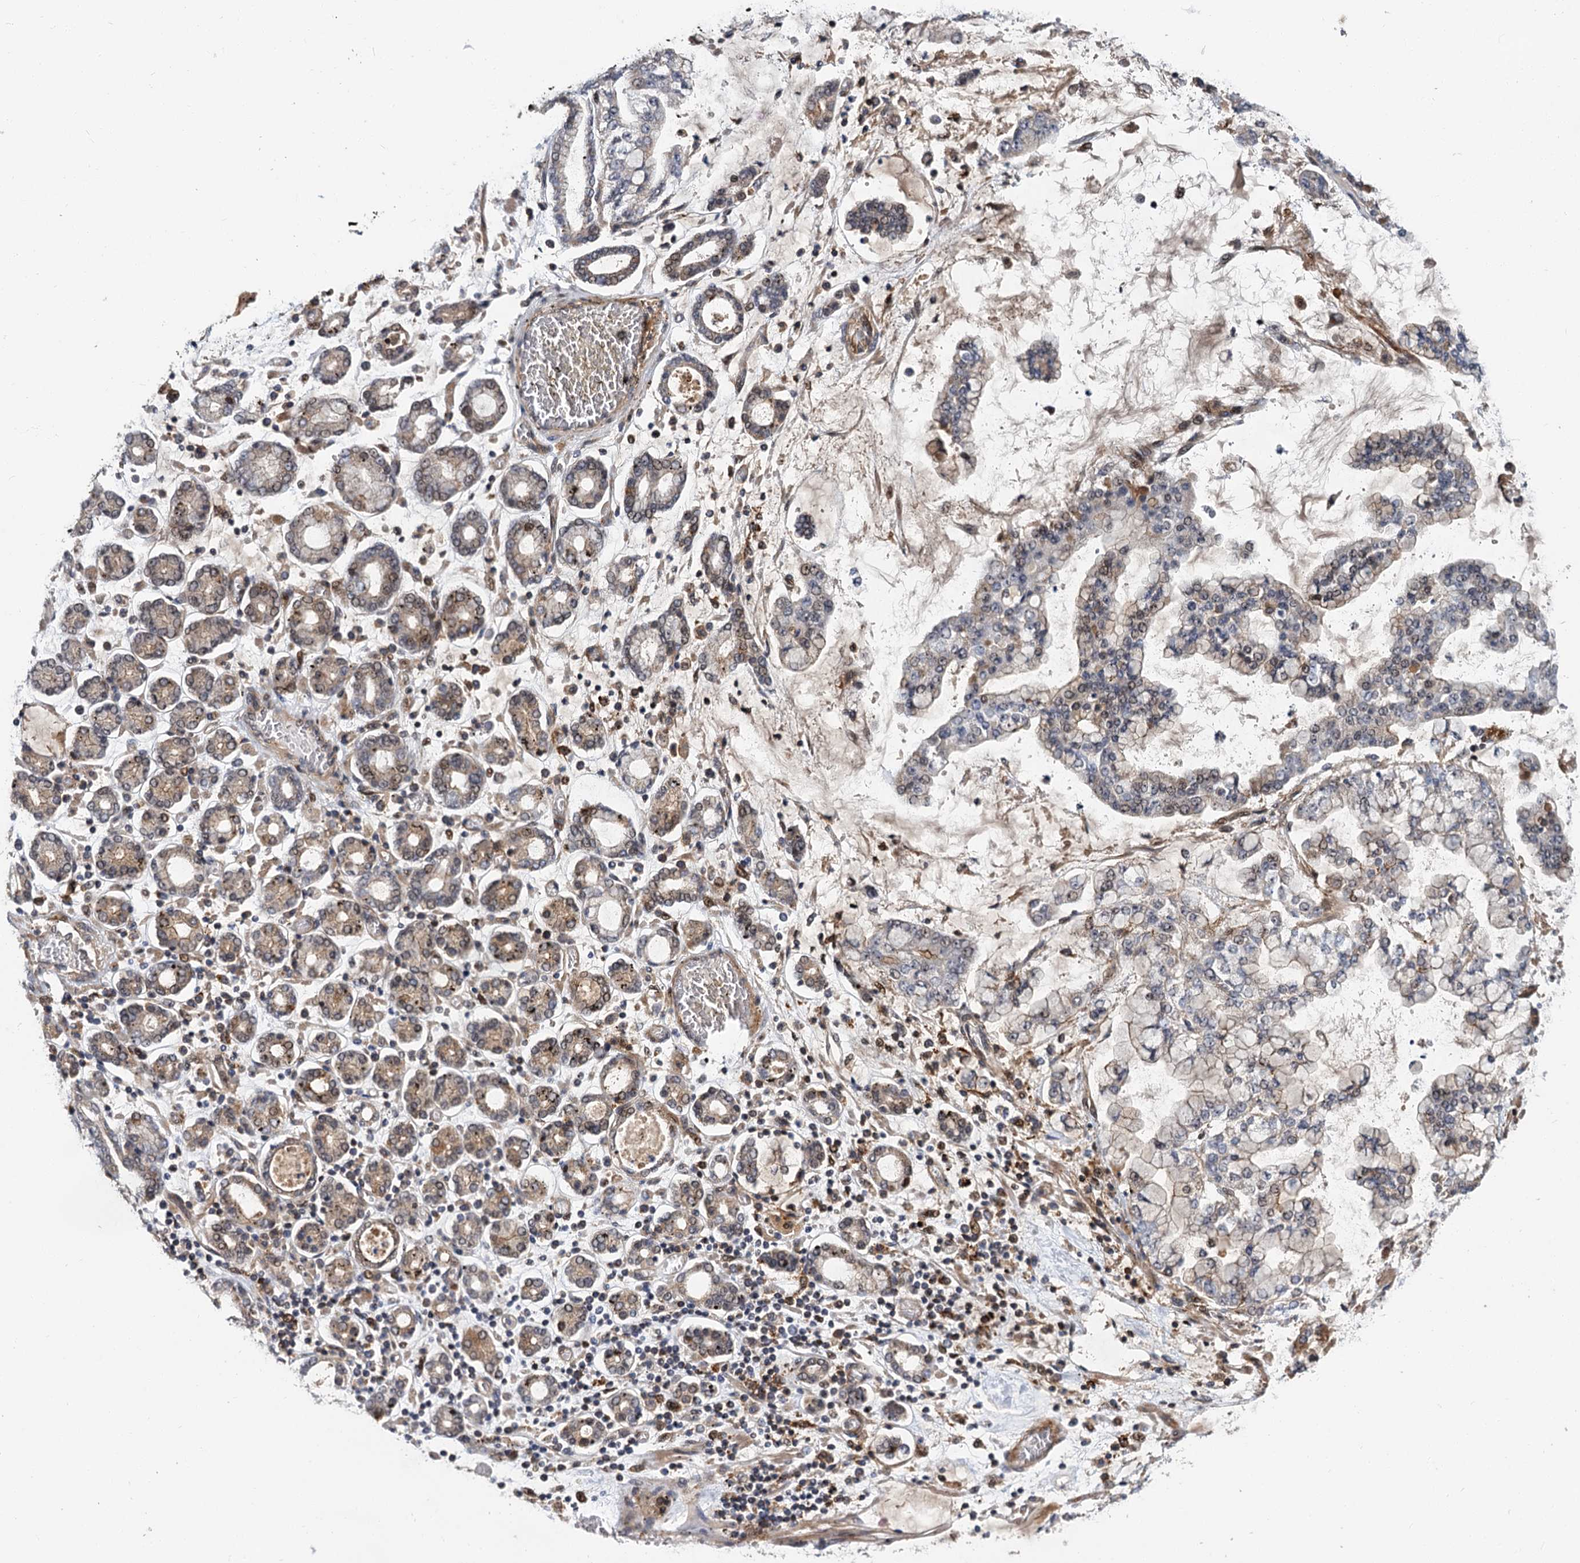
{"staining": {"intensity": "moderate", "quantity": "<25%", "location": "nuclear"}, "tissue": "stomach cancer", "cell_type": "Tumor cells", "image_type": "cancer", "snomed": [{"axis": "morphology", "description": "Normal tissue, NOS"}, {"axis": "morphology", "description": "Adenocarcinoma, NOS"}, {"axis": "topography", "description": "Stomach, upper"}, {"axis": "topography", "description": "Stomach"}], "caption": "The immunohistochemical stain highlights moderate nuclear expression in tumor cells of adenocarcinoma (stomach) tissue.", "gene": "MBD6", "patient": {"sex": "male", "age": 76}}